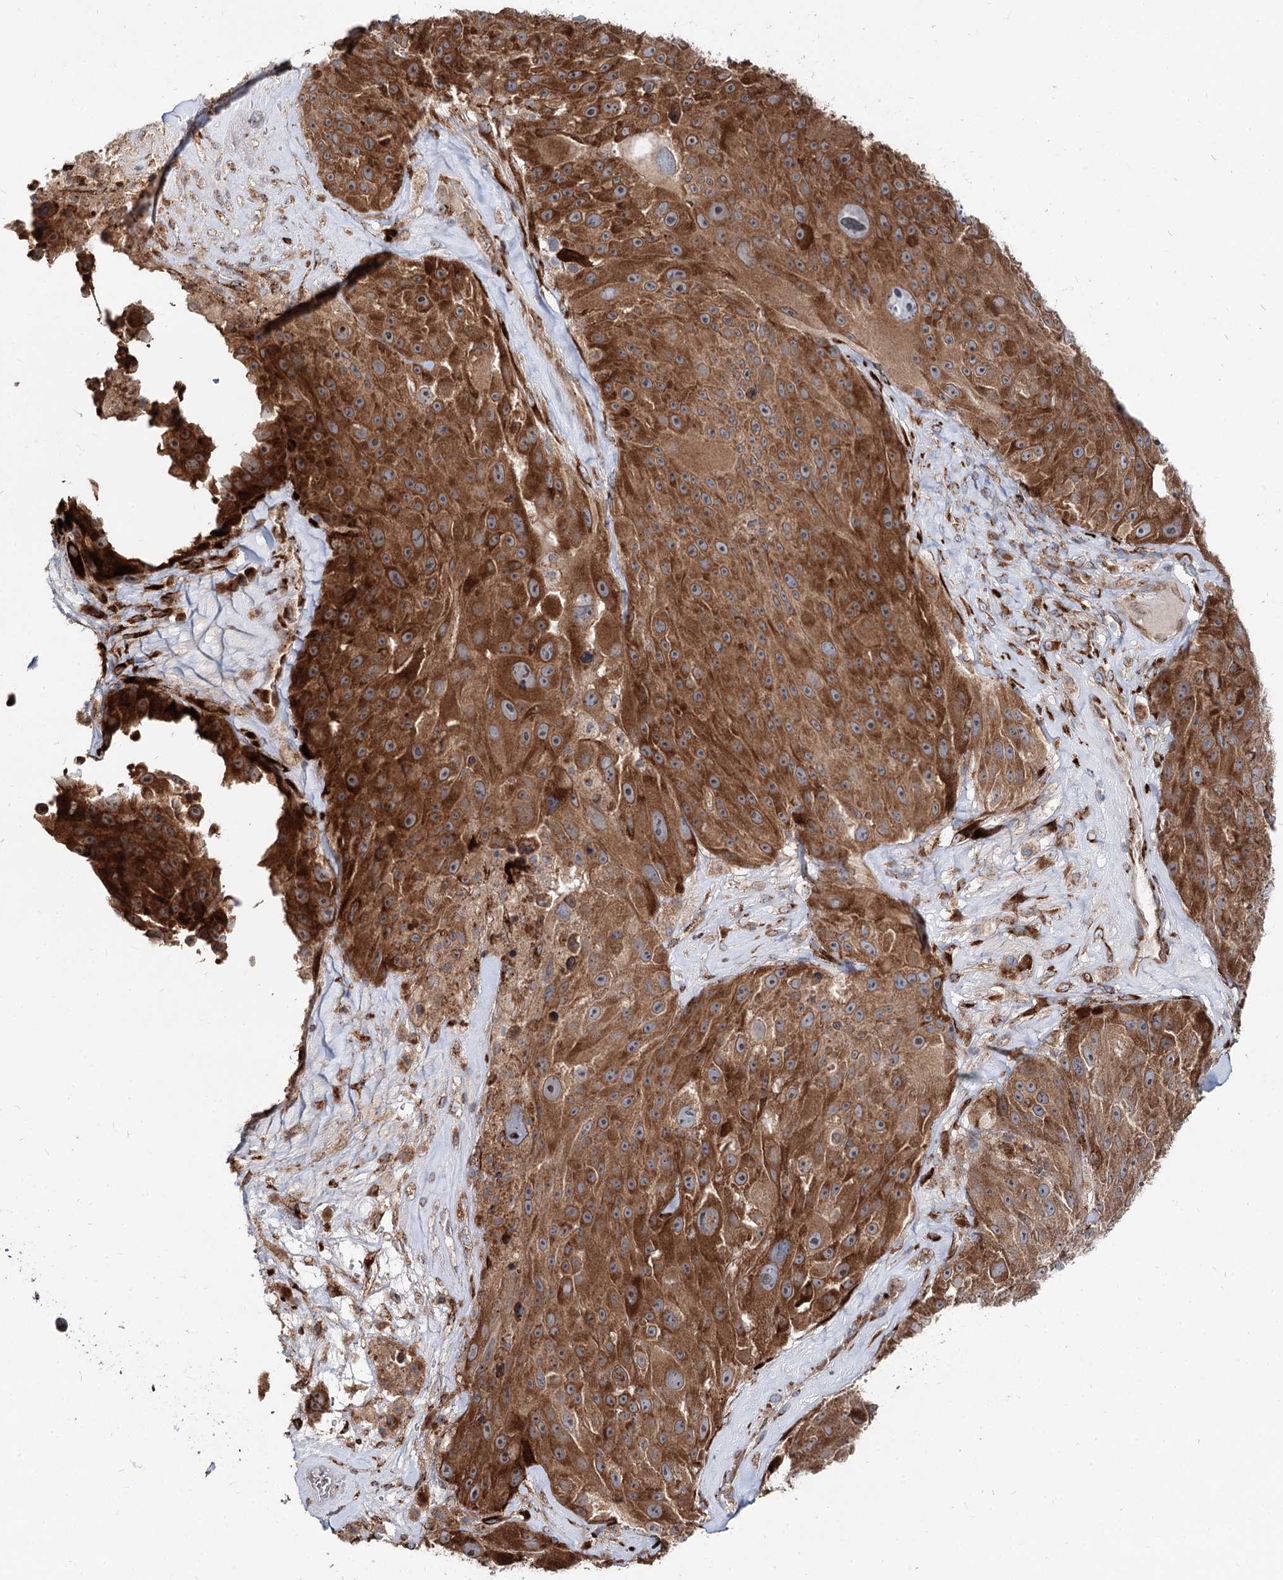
{"staining": {"intensity": "strong", "quantity": ">75%", "location": "cytoplasmic/membranous"}, "tissue": "melanoma", "cell_type": "Tumor cells", "image_type": "cancer", "snomed": [{"axis": "morphology", "description": "Malignant melanoma, Metastatic site"}, {"axis": "topography", "description": "Lymph node"}], "caption": "A high-resolution photomicrograph shows immunohistochemistry (IHC) staining of melanoma, which shows strong cytoplasmic/membranous positivity in about >75% of tumor cells.", "gene": "SPART", "patient": {"sex": "male", "age": 62}}